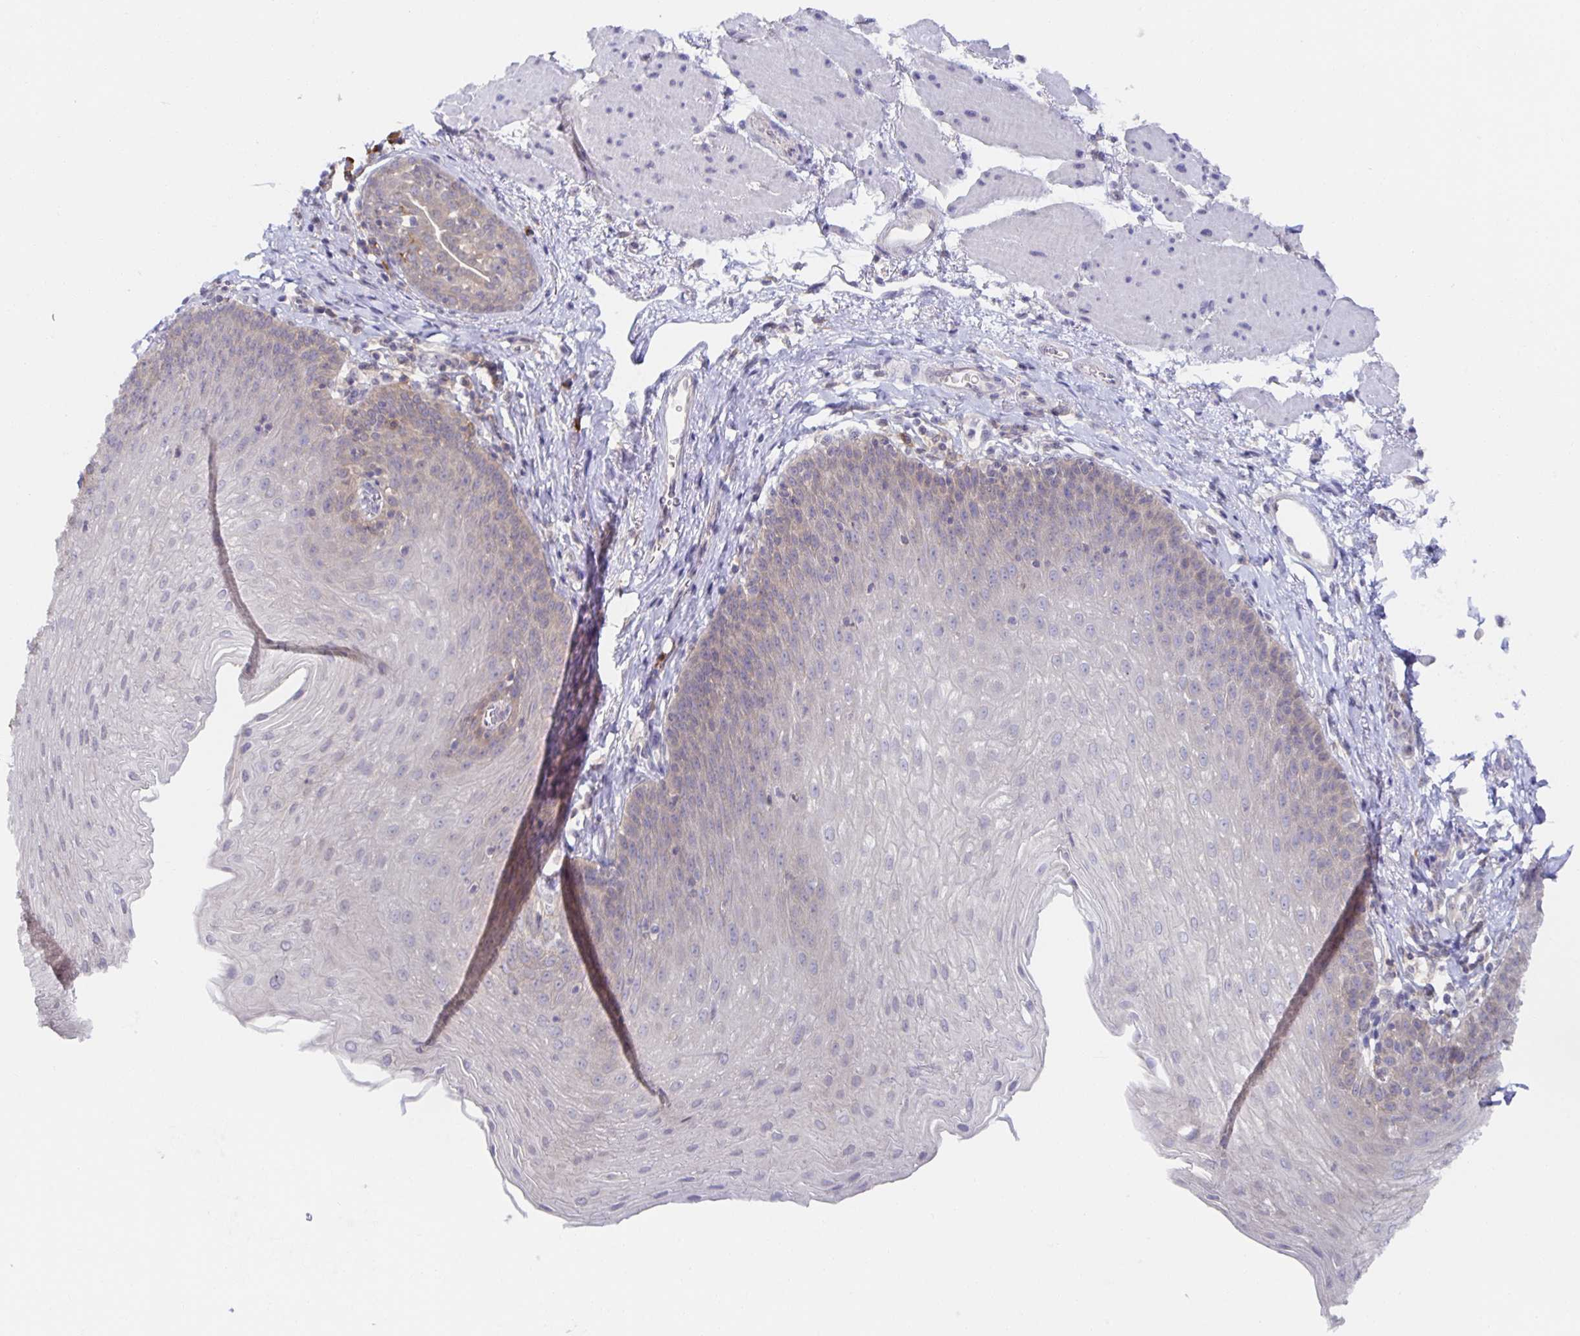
{"staining": {"intensity": "negative", "quantity": "none", "location": "none"}, "tissue": "esophagus", "cell_type": "Squamous epithelial cells", "image_type": "normal", "snomed": [{"axis": "morphology", "description": "Normal tissue, NOS"}, {"axis": "topography", "description": "Esophagus"}], "caption": "This is a photomicrograph of IHC staining of benign esophagus, which shows no expression in squamous epithelial cells.", "gene": "BAD", "patient": {"sex": "female", "age": 81}}